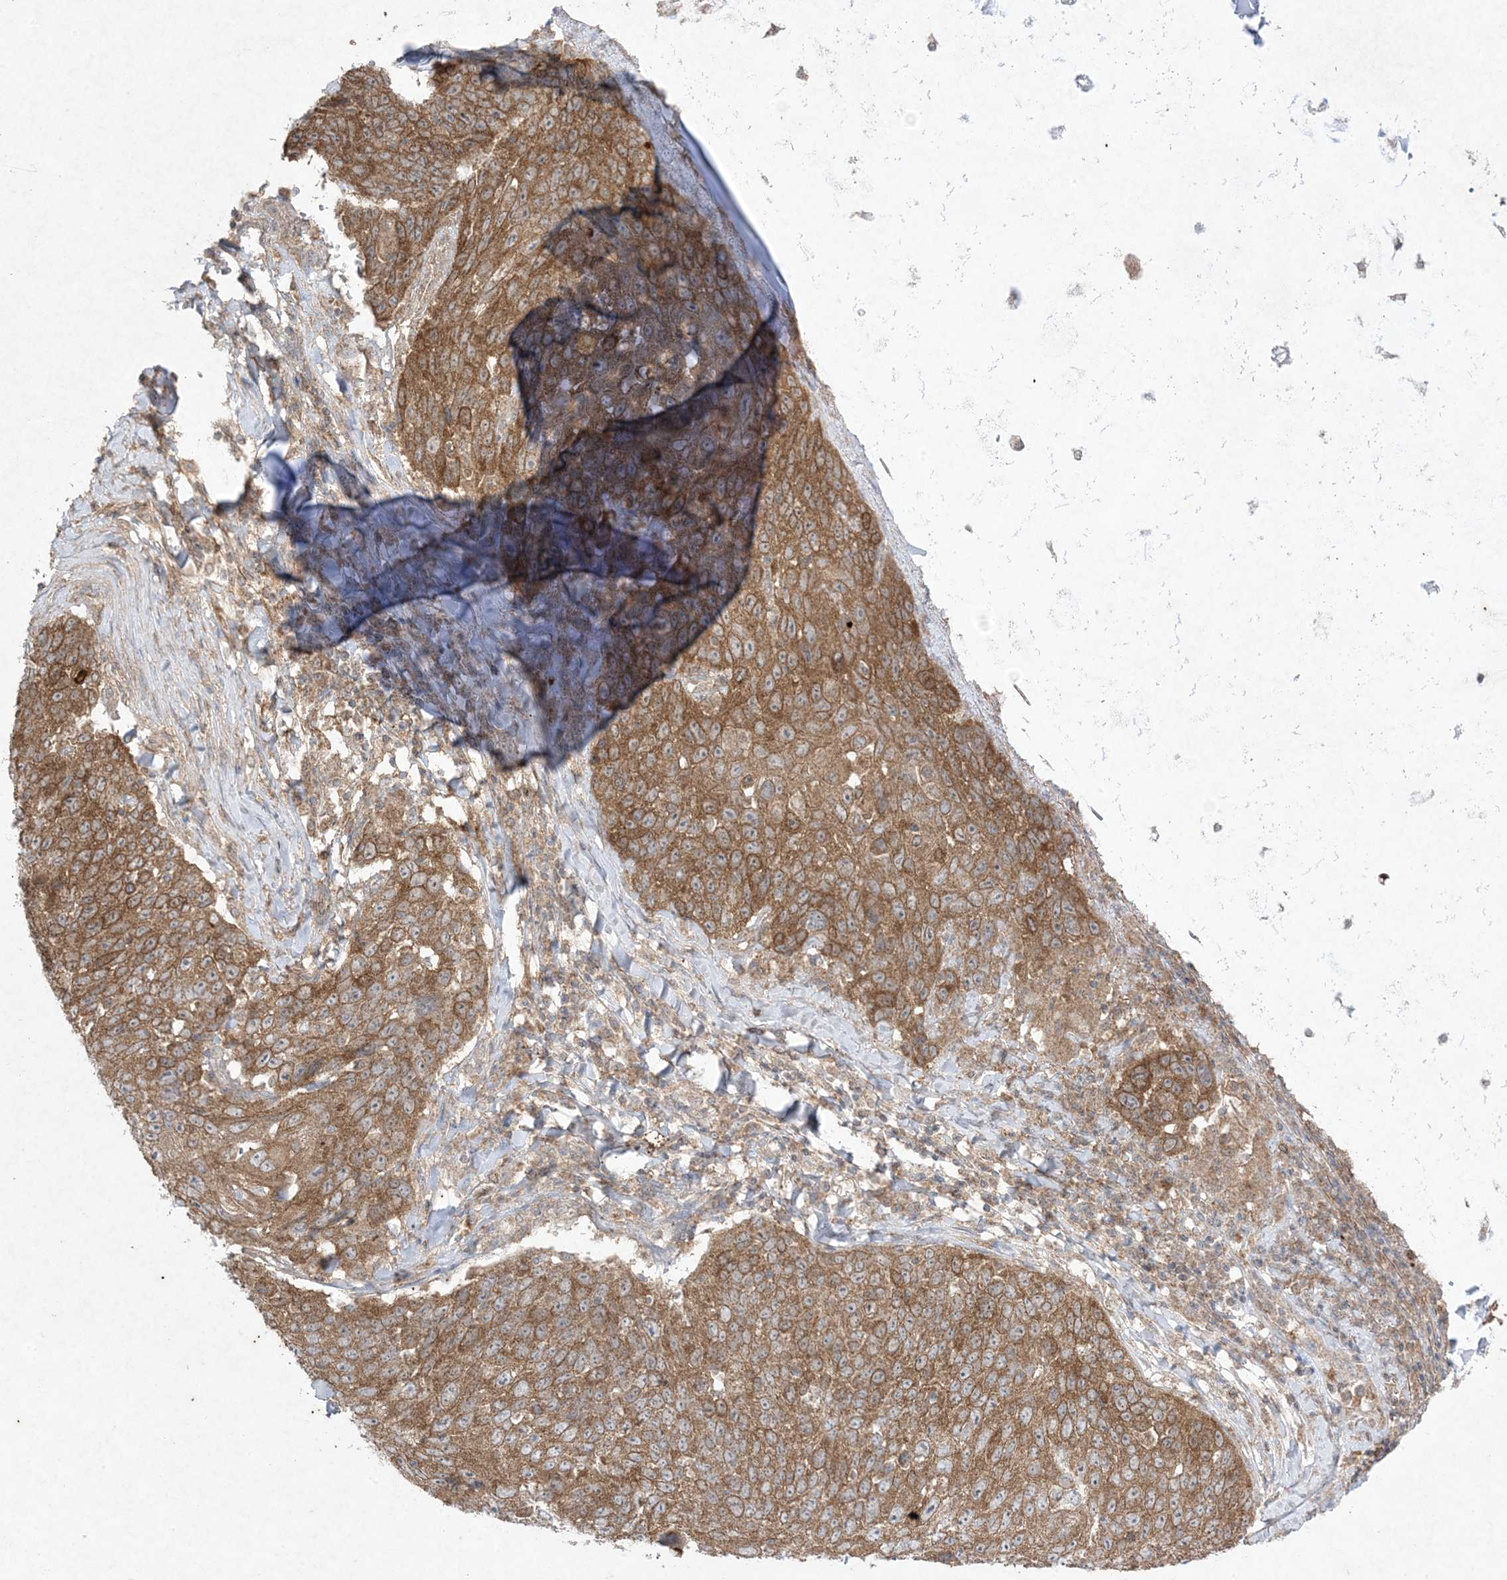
{"staining": {"intensity": "moderate", "quantity": ">75%", "location": "cytoplasmic/membranous"}, "tissue": "lung cancer", "cell_type": "Tumor cells", "image_type": "cancer", "snomed": [{"axis": "morphology", "description": "Squamous cell carcinoma, NOS"}, {"axis": "topography", "description": "Lung"}], "caption": "Lung cancer stained with a brown dye demonstrates moderate cytoplasmic/membranous positive staining in about >75% of tumor cells.", "gene": "UBE2C", "patient": {"sex": "male", "age": 66}}